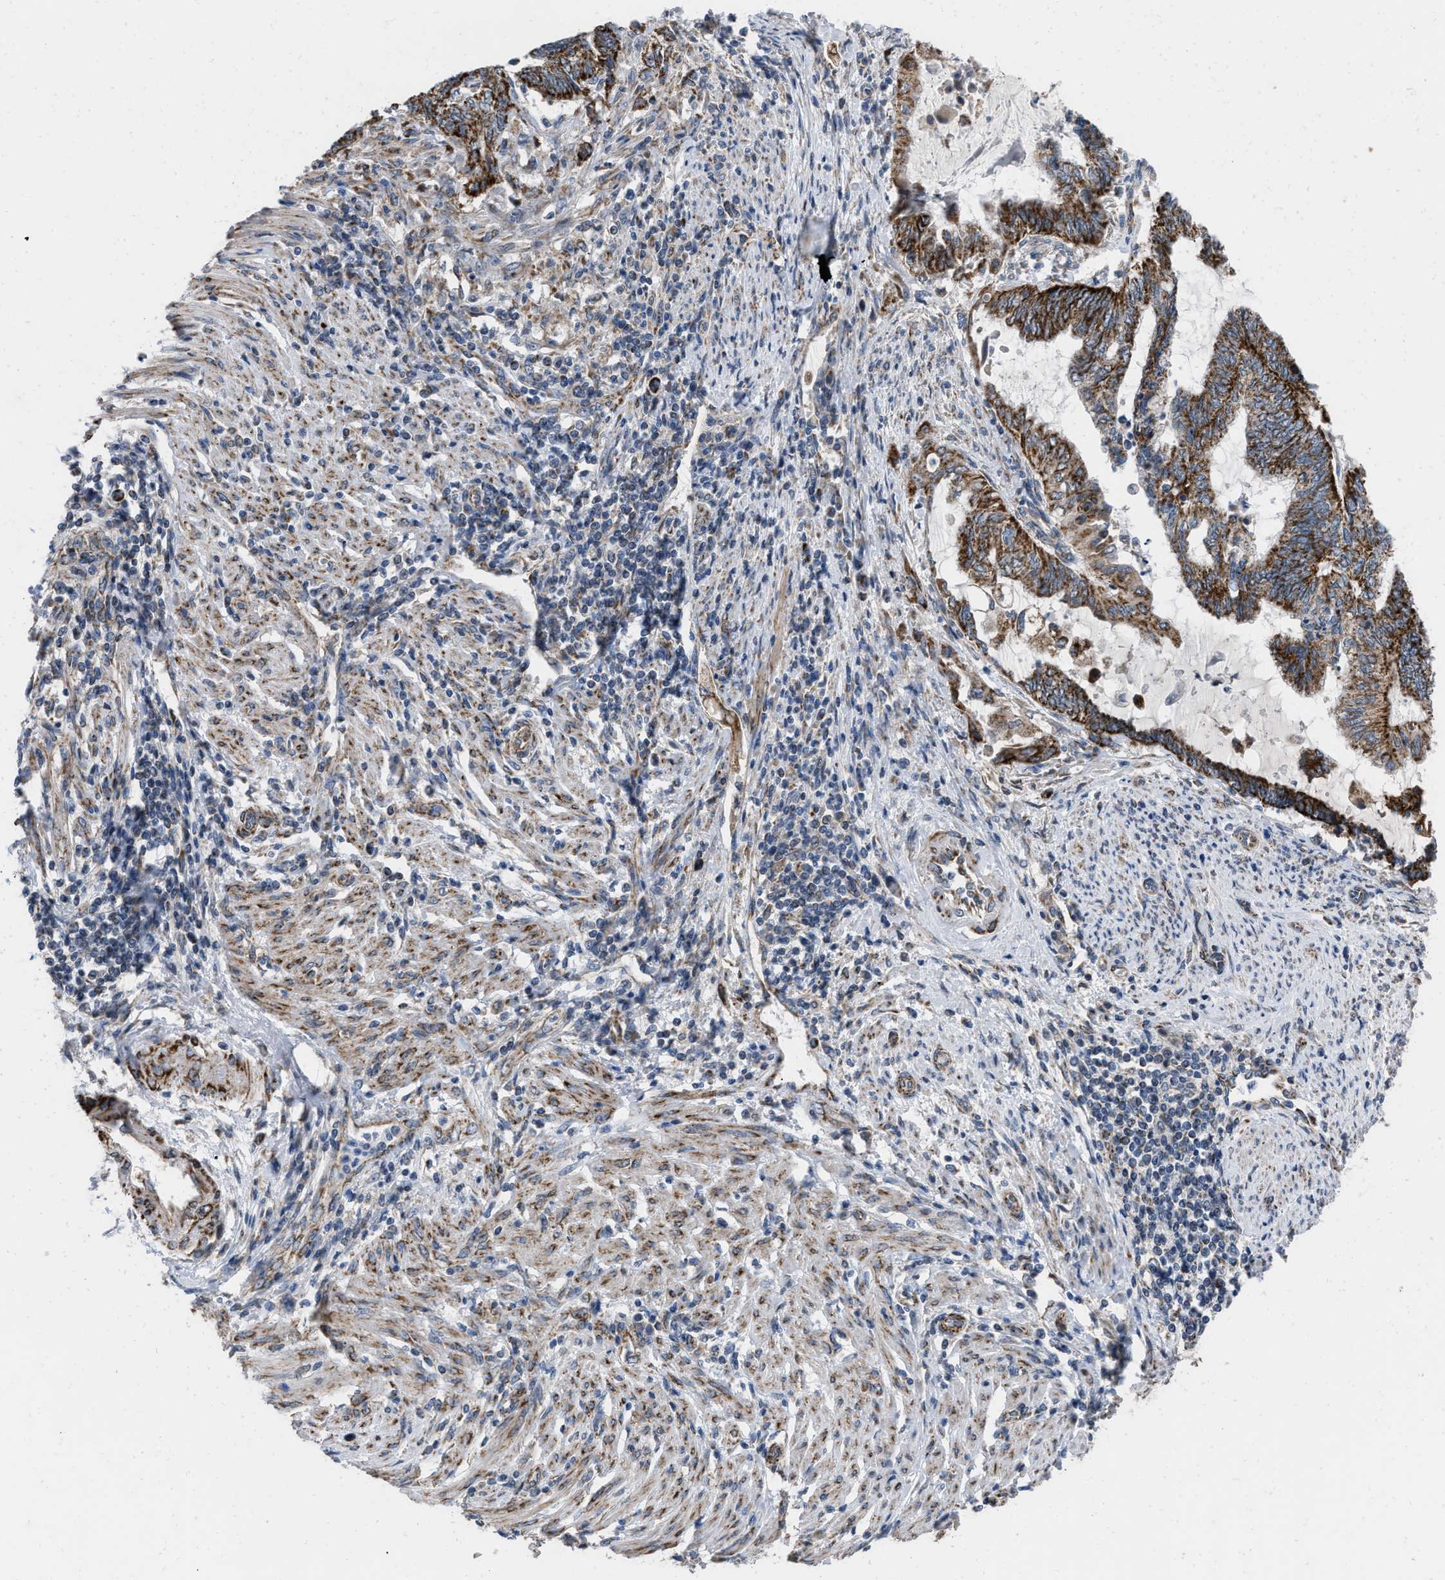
{"staining": {"intensity": "strong", "quantity": ">75%", "location": "cytoplasmic/membranous"}, "tissue": "endometrial cancer", "cell_type": "Tumor cells", "image_type": "cancer", "snomed": [{"axis": "morphology", "description": "Adenocarcinoma, NOS"}, {"axis": "topography", "description": "Uterus"}, {"axis": "topography", "description": "Endometrium"}], "caption": "Immunohistochemical staining of endometrial cancer demonstrates strong cytoplasmic/membranous protein expression in approximately >75% of tumor cells.", "gene": "AKAP1", "patient": {"sex": "female", "age": 70}}